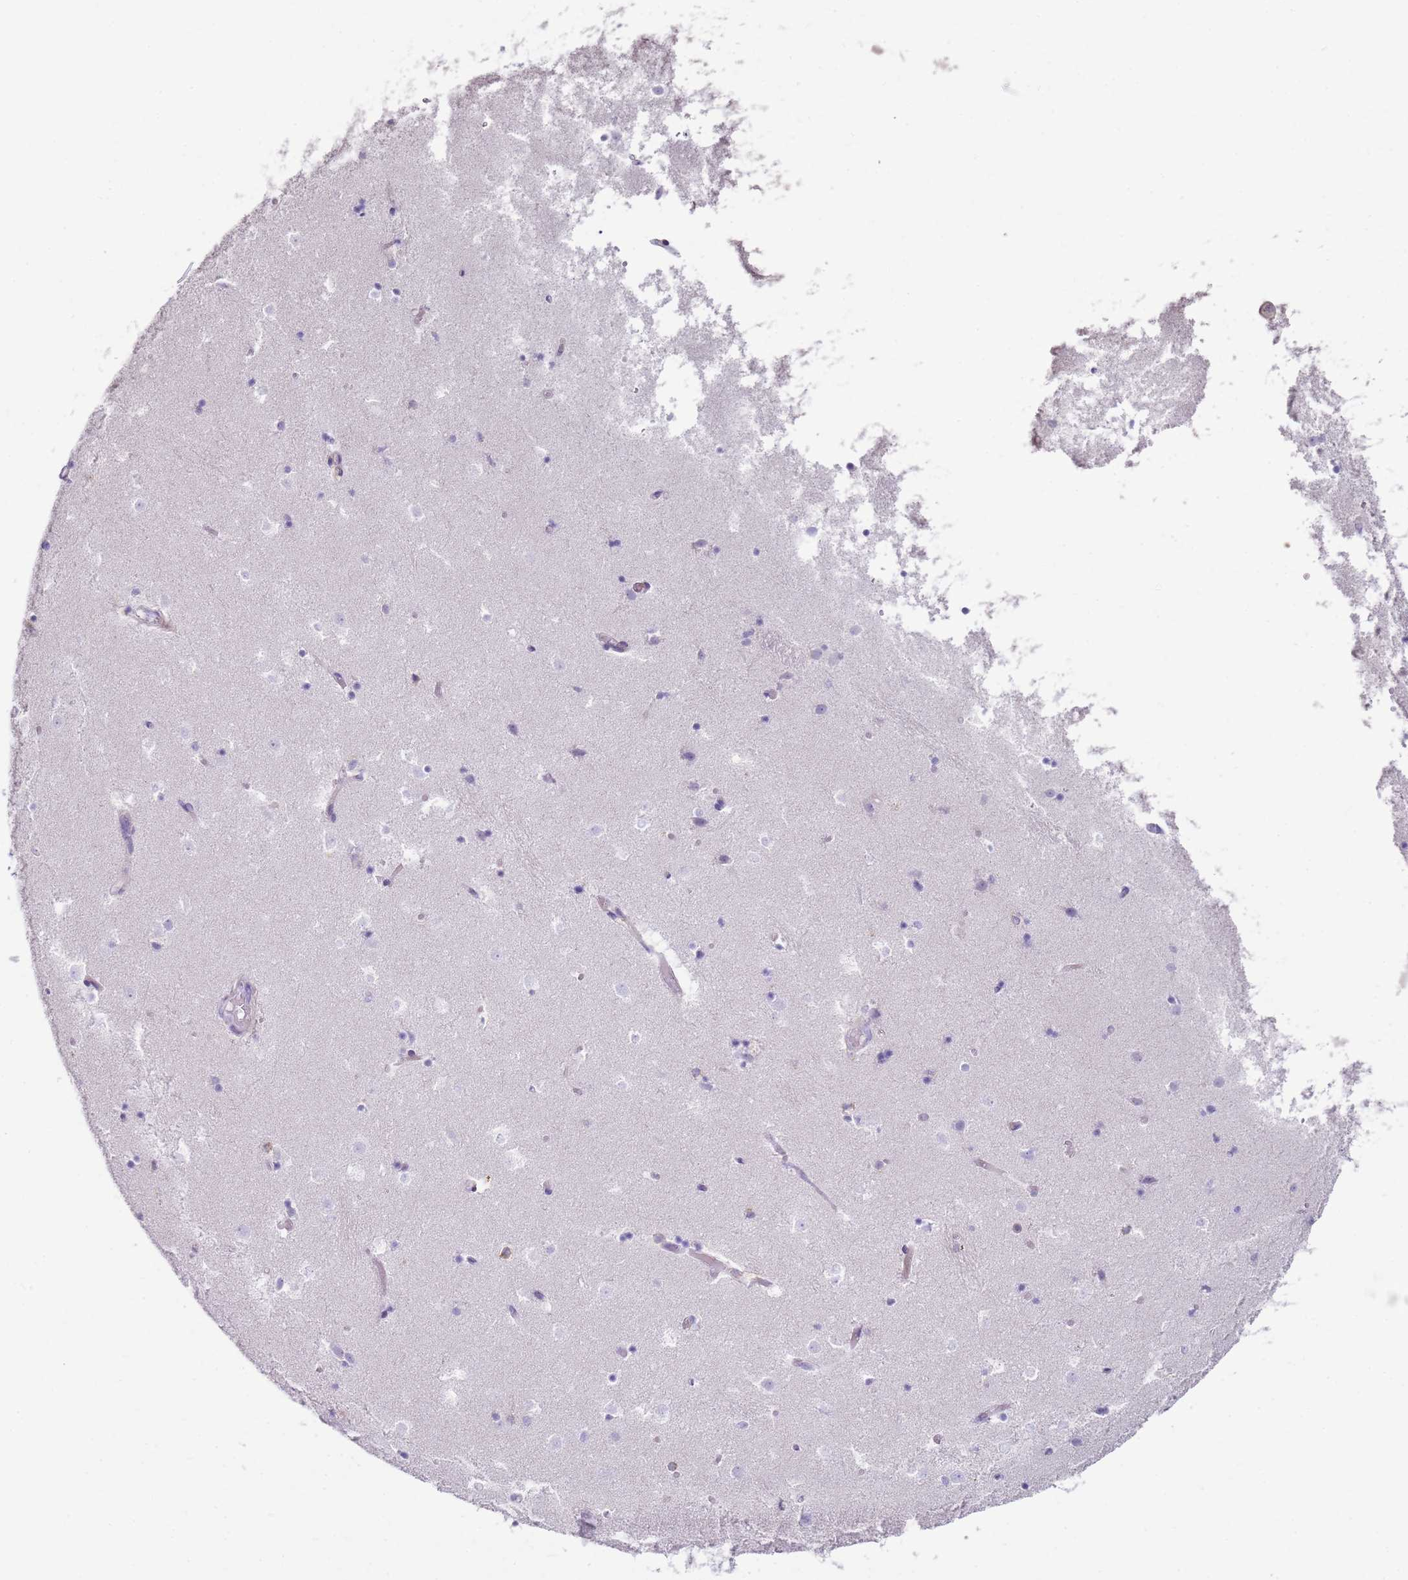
{"staining": {"intensity": "negative", "quantity": "none", "location": "none"}, "tissue": "caudate", "cell_type": "Glial cells", "image_type": "normal", "snomed": [{"axis": "morphology", "description": "Normal tissue, NOS"}, {"axis": "topography", "description": "Lateral ventricle wall"}], "caption": "Caudate was stained to show a protein in brown. There is no significant expression in glial cells.", "gene": "FPR1", "patient": {"sex": "female", "age": 52}}